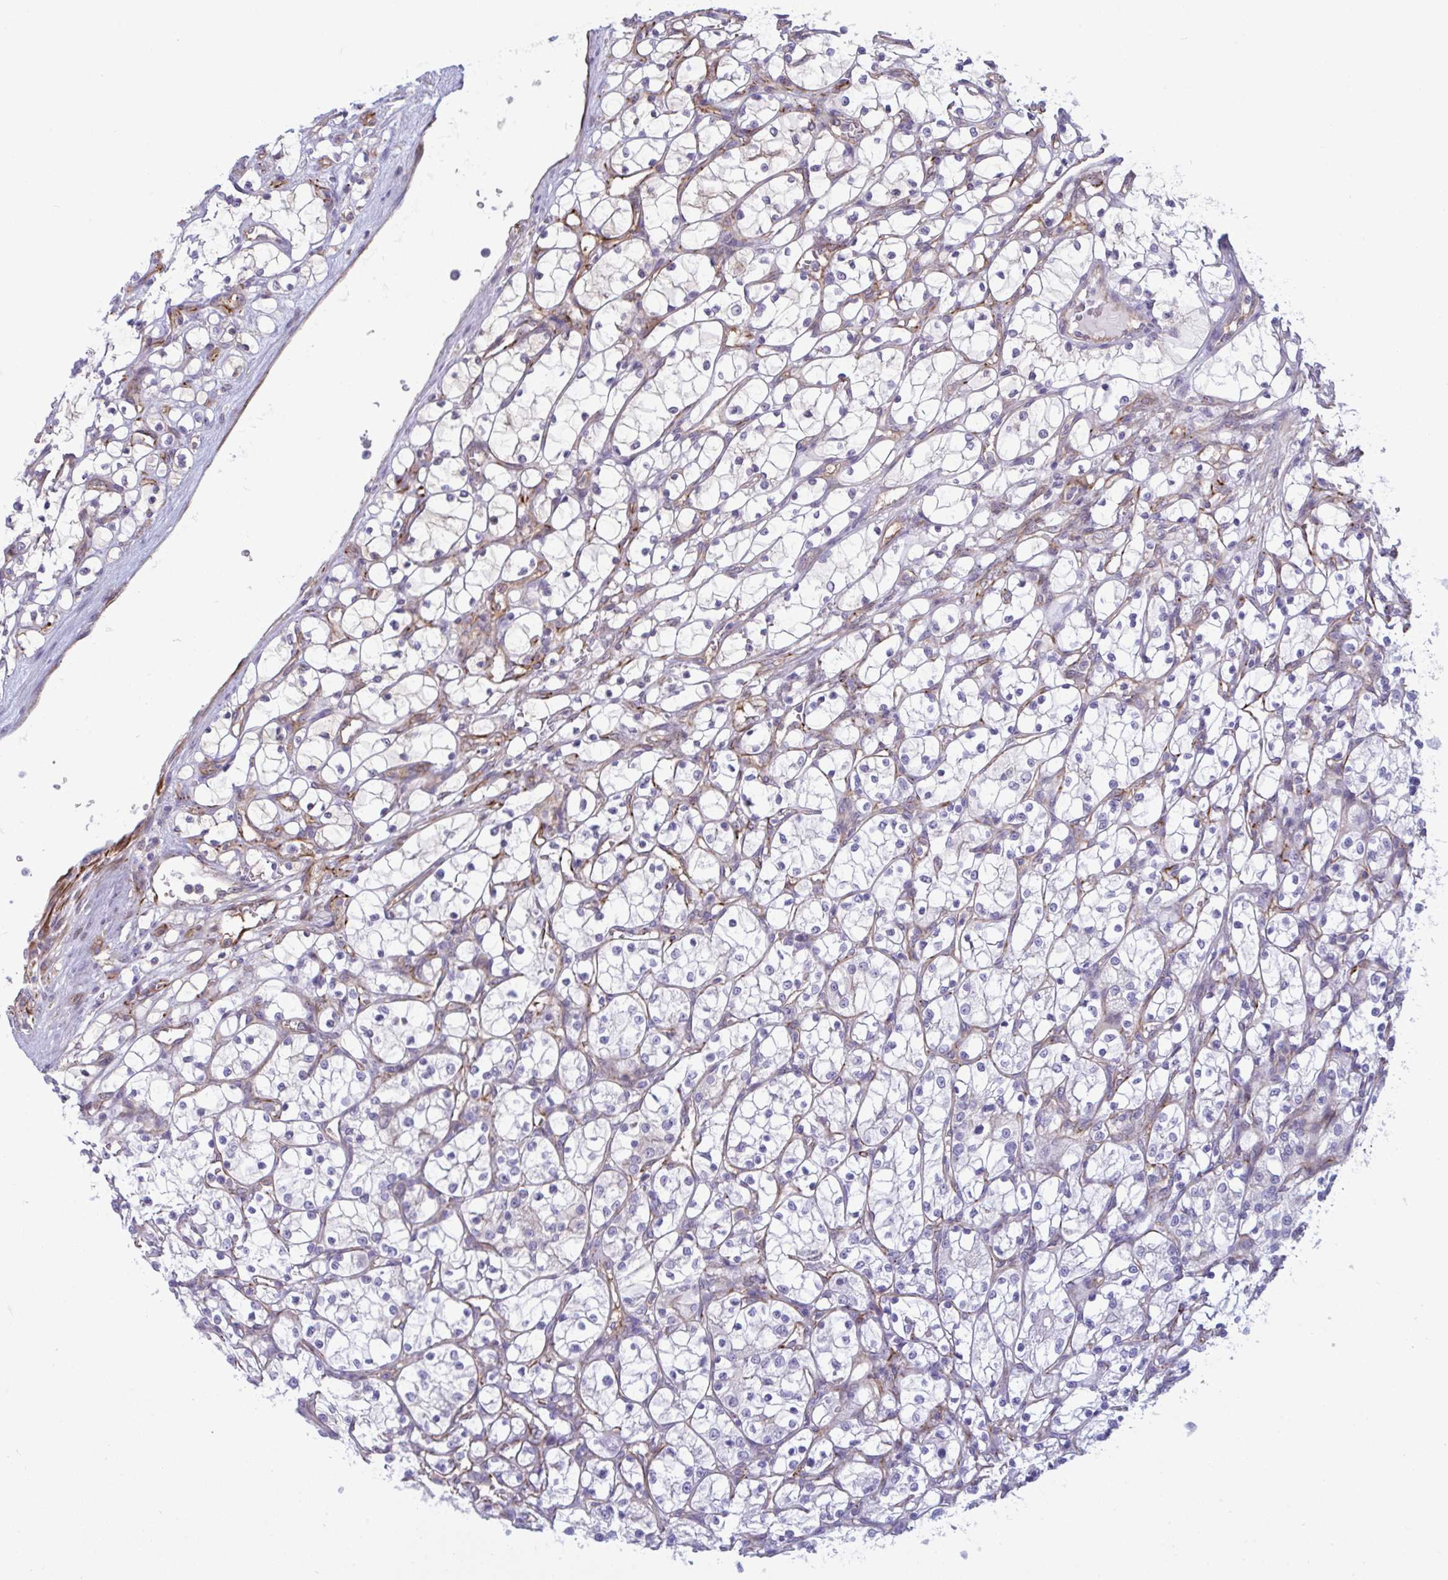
{"staining": {"intensity": "negative", "quantity": "none", "location": "none"}, "tissue": "renal cancer", "cell_type": "Tumor cells", "image_type": "cancer", "snomed": [{"axis": "morphology", "description": "Adenocarcinoma, NOS"}, {"axis": "topography", "description": "Kidney"}], "caption": "Immunohistochemistry (IHC) micrograph of neoplastic tissue: human renal adenocarcinoma stained with DAB (3,3'-diaminobenzidine) exhibits no significant protein staining in tumor cells. The staining is performed using DAB brown chromogen with nuclei counter-stained in using hematoxylin.", "gene": "PRRT4", "patient": {"sex": "female", "age": 69}}